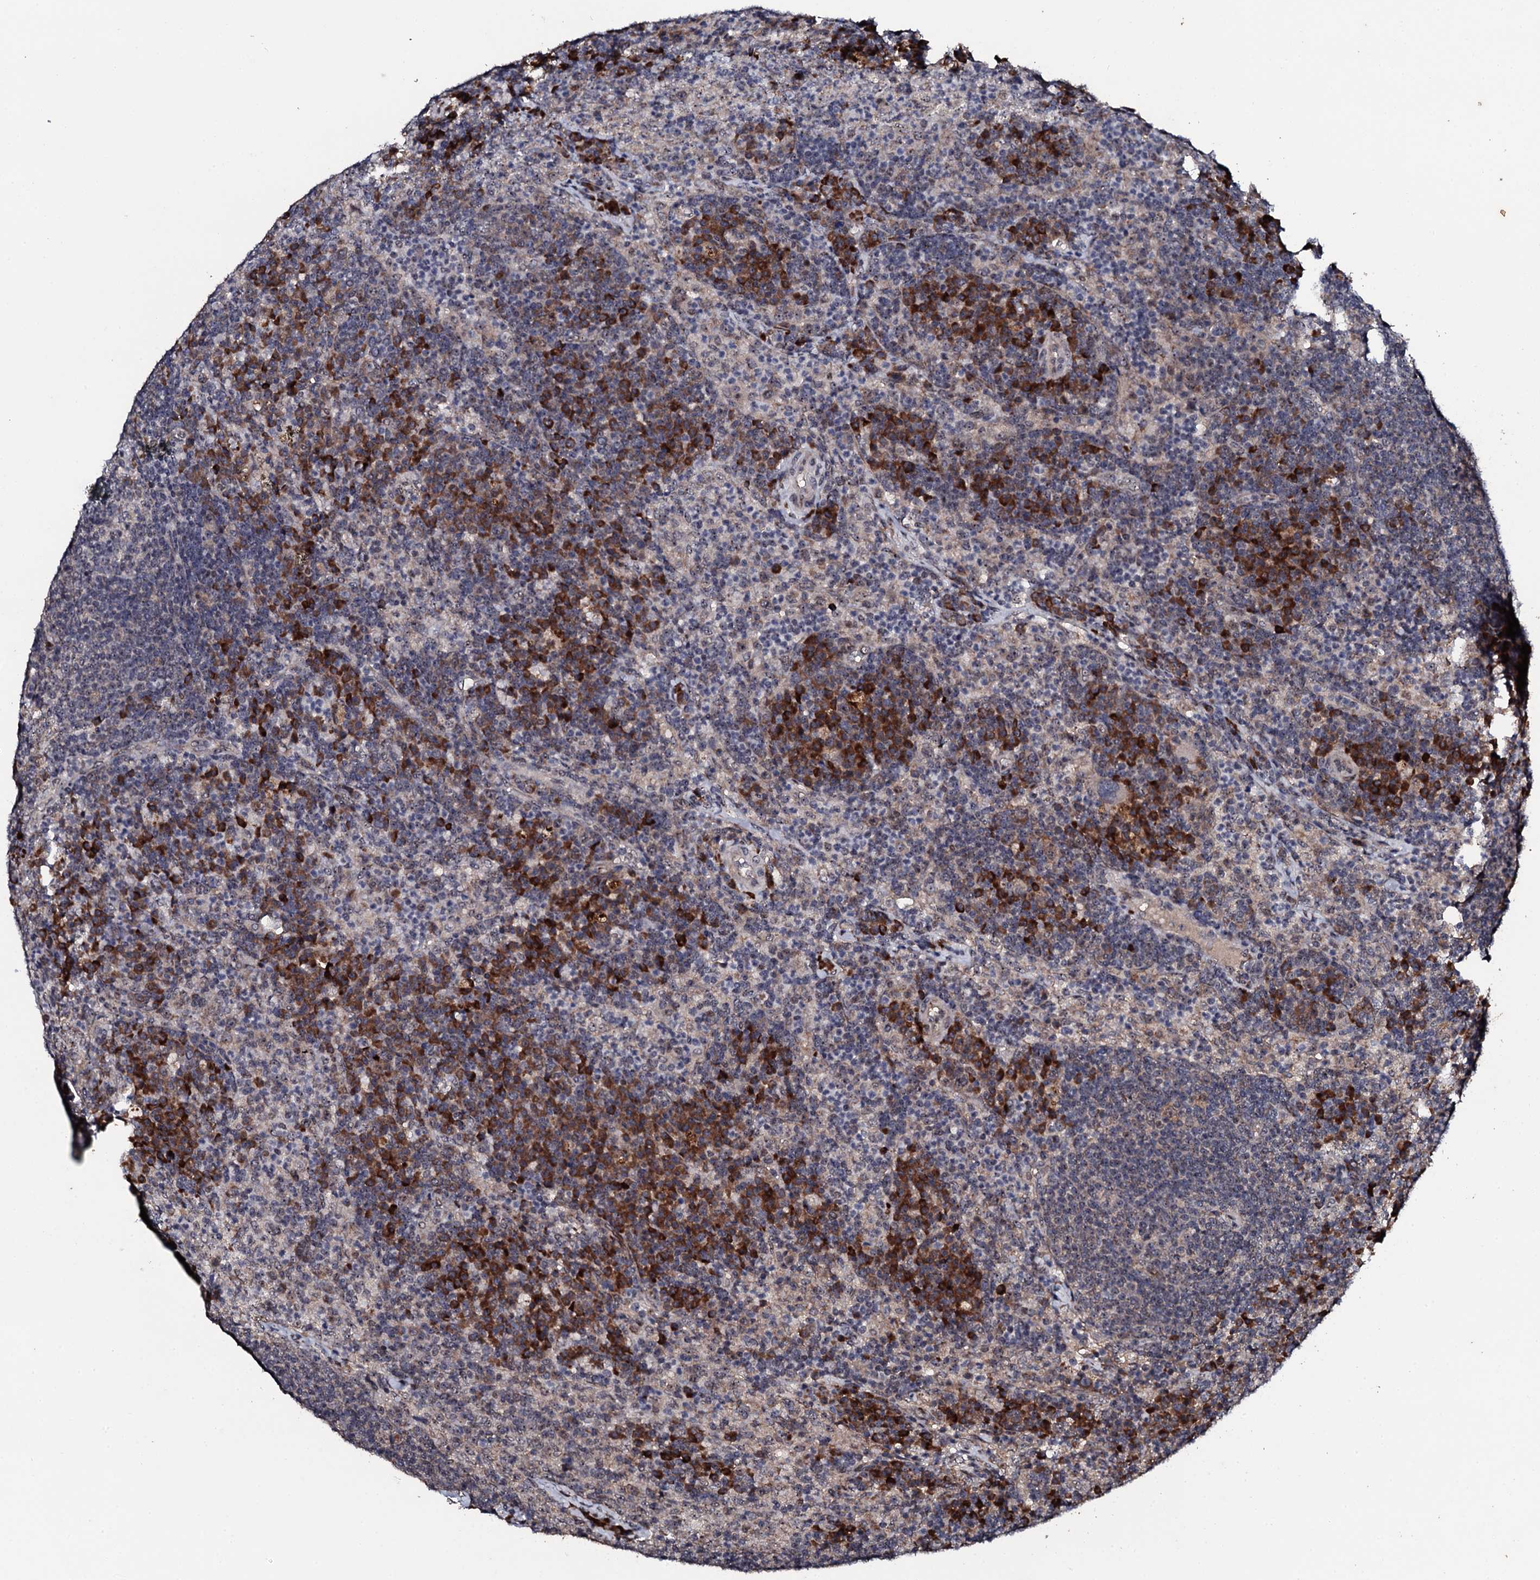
{"staining": {"intensity": "negative", "quantity": "none", "location": "none"}, "tissue": "lymph node", "cell_type": "Germinal center cells", "image_type": "normal", "snomed": [{"axis": "morphology", "description": "Normal tissue, NOS"}, {"axis": "topography", "description": "Lymph node"}], "caption": "Normal lymph node was stained to show a protein in brown. There is no significant expression in germinal center cells. (DAB (3,3'-diaminobenzidine) immunohistochemistry, high magnification).", "gene": "FAM111A", "patient": {"sex": "female", "age": 70}}